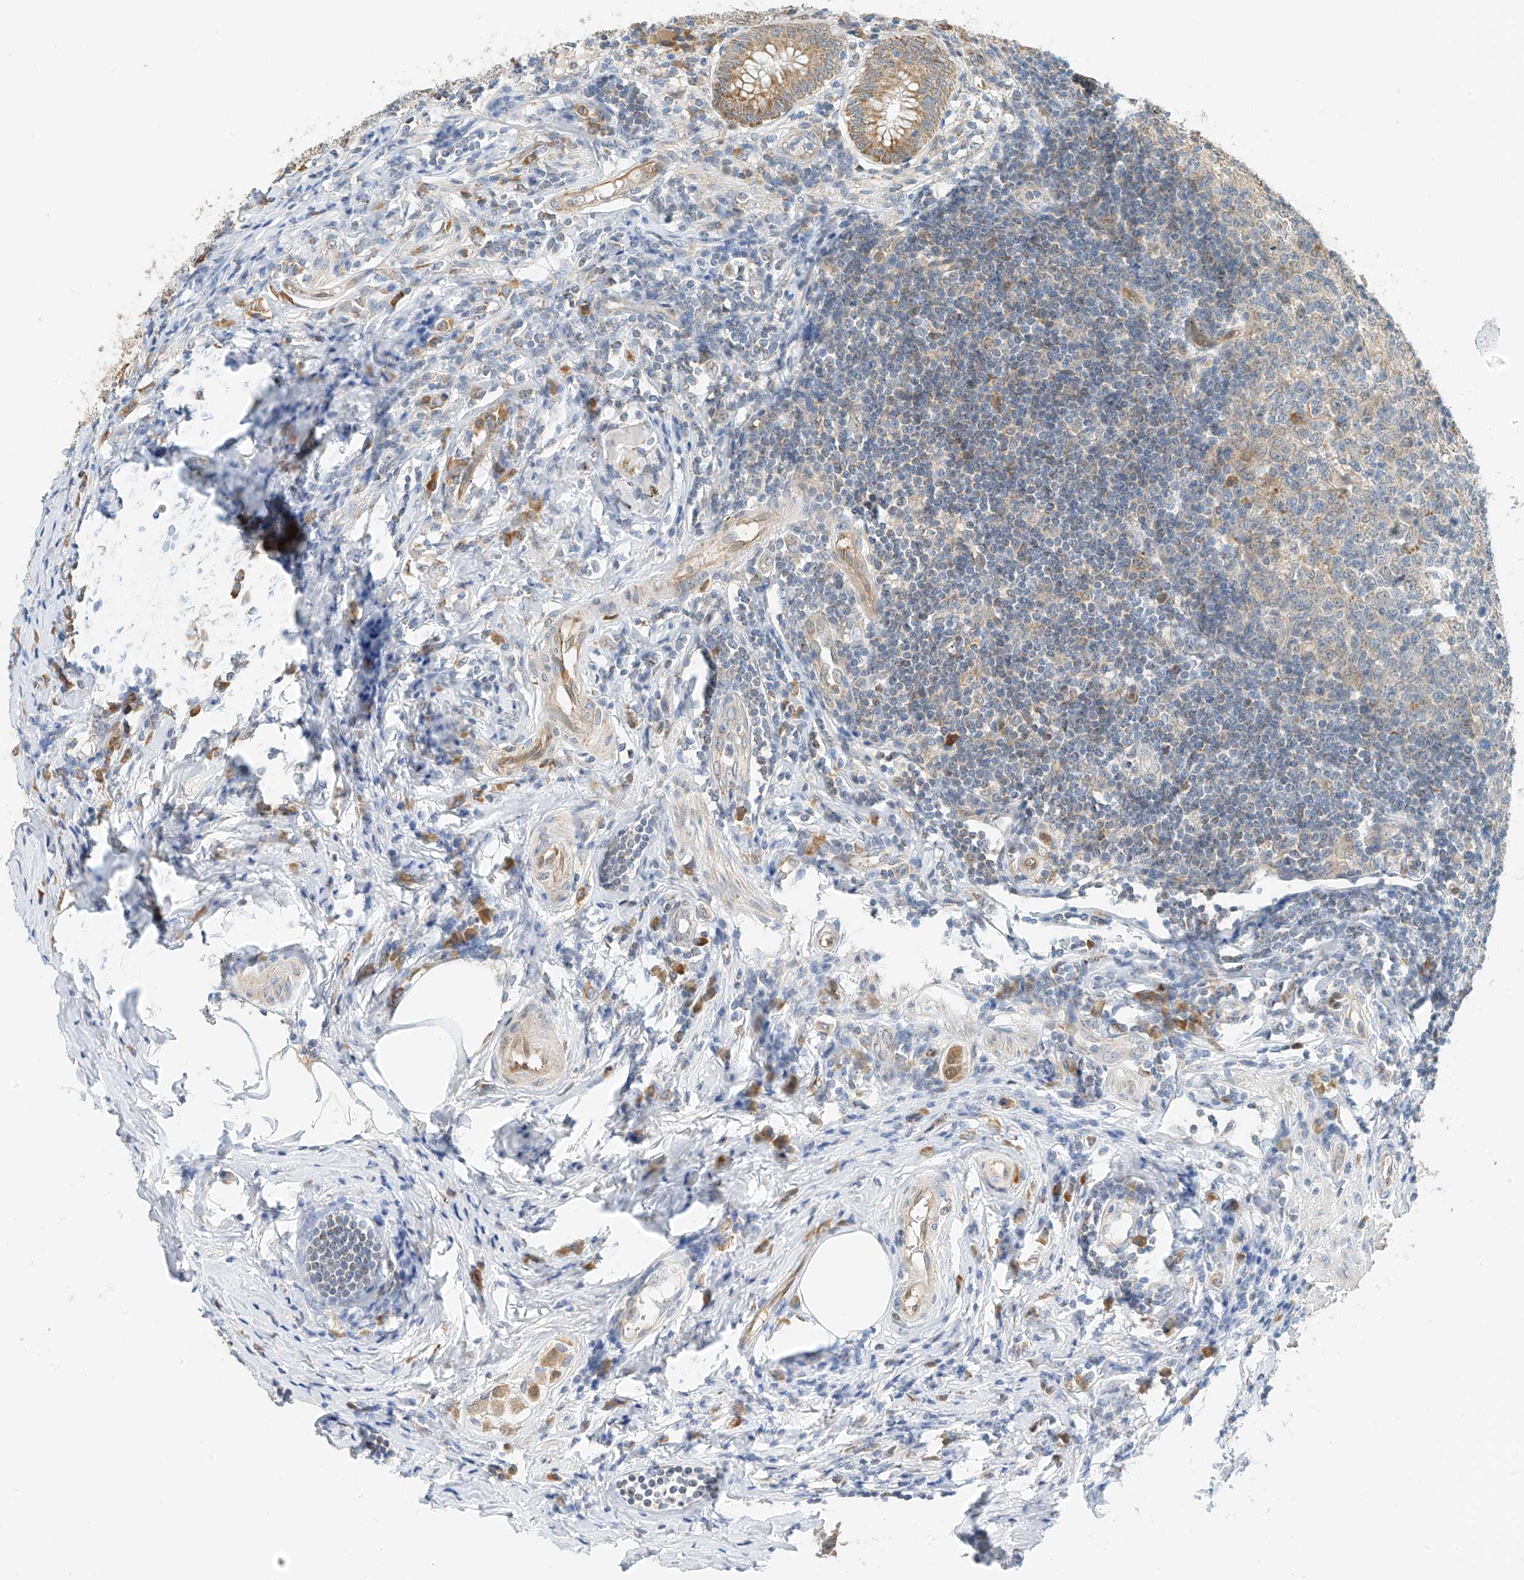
{"staining": {"intensity": "moderate", "quantity": ">75%", "location": "cytoplasmic/membranous"}, "tissue": "appendix", "cell_type": "Glandular cells", "image_type": "normal", "snomed": [{"axis": "morphology", "description": "Normal tissue, NOS"}, {"axis": "topography", "description": "Appendix"}], "caption": "A photomicrograph of appendix stained for a protein demonstrates moderate cytoplasmic/membranous brown staining in glandular cells.", "gene": "PPA2", "patient": {"sex": "female", "age": 54}}